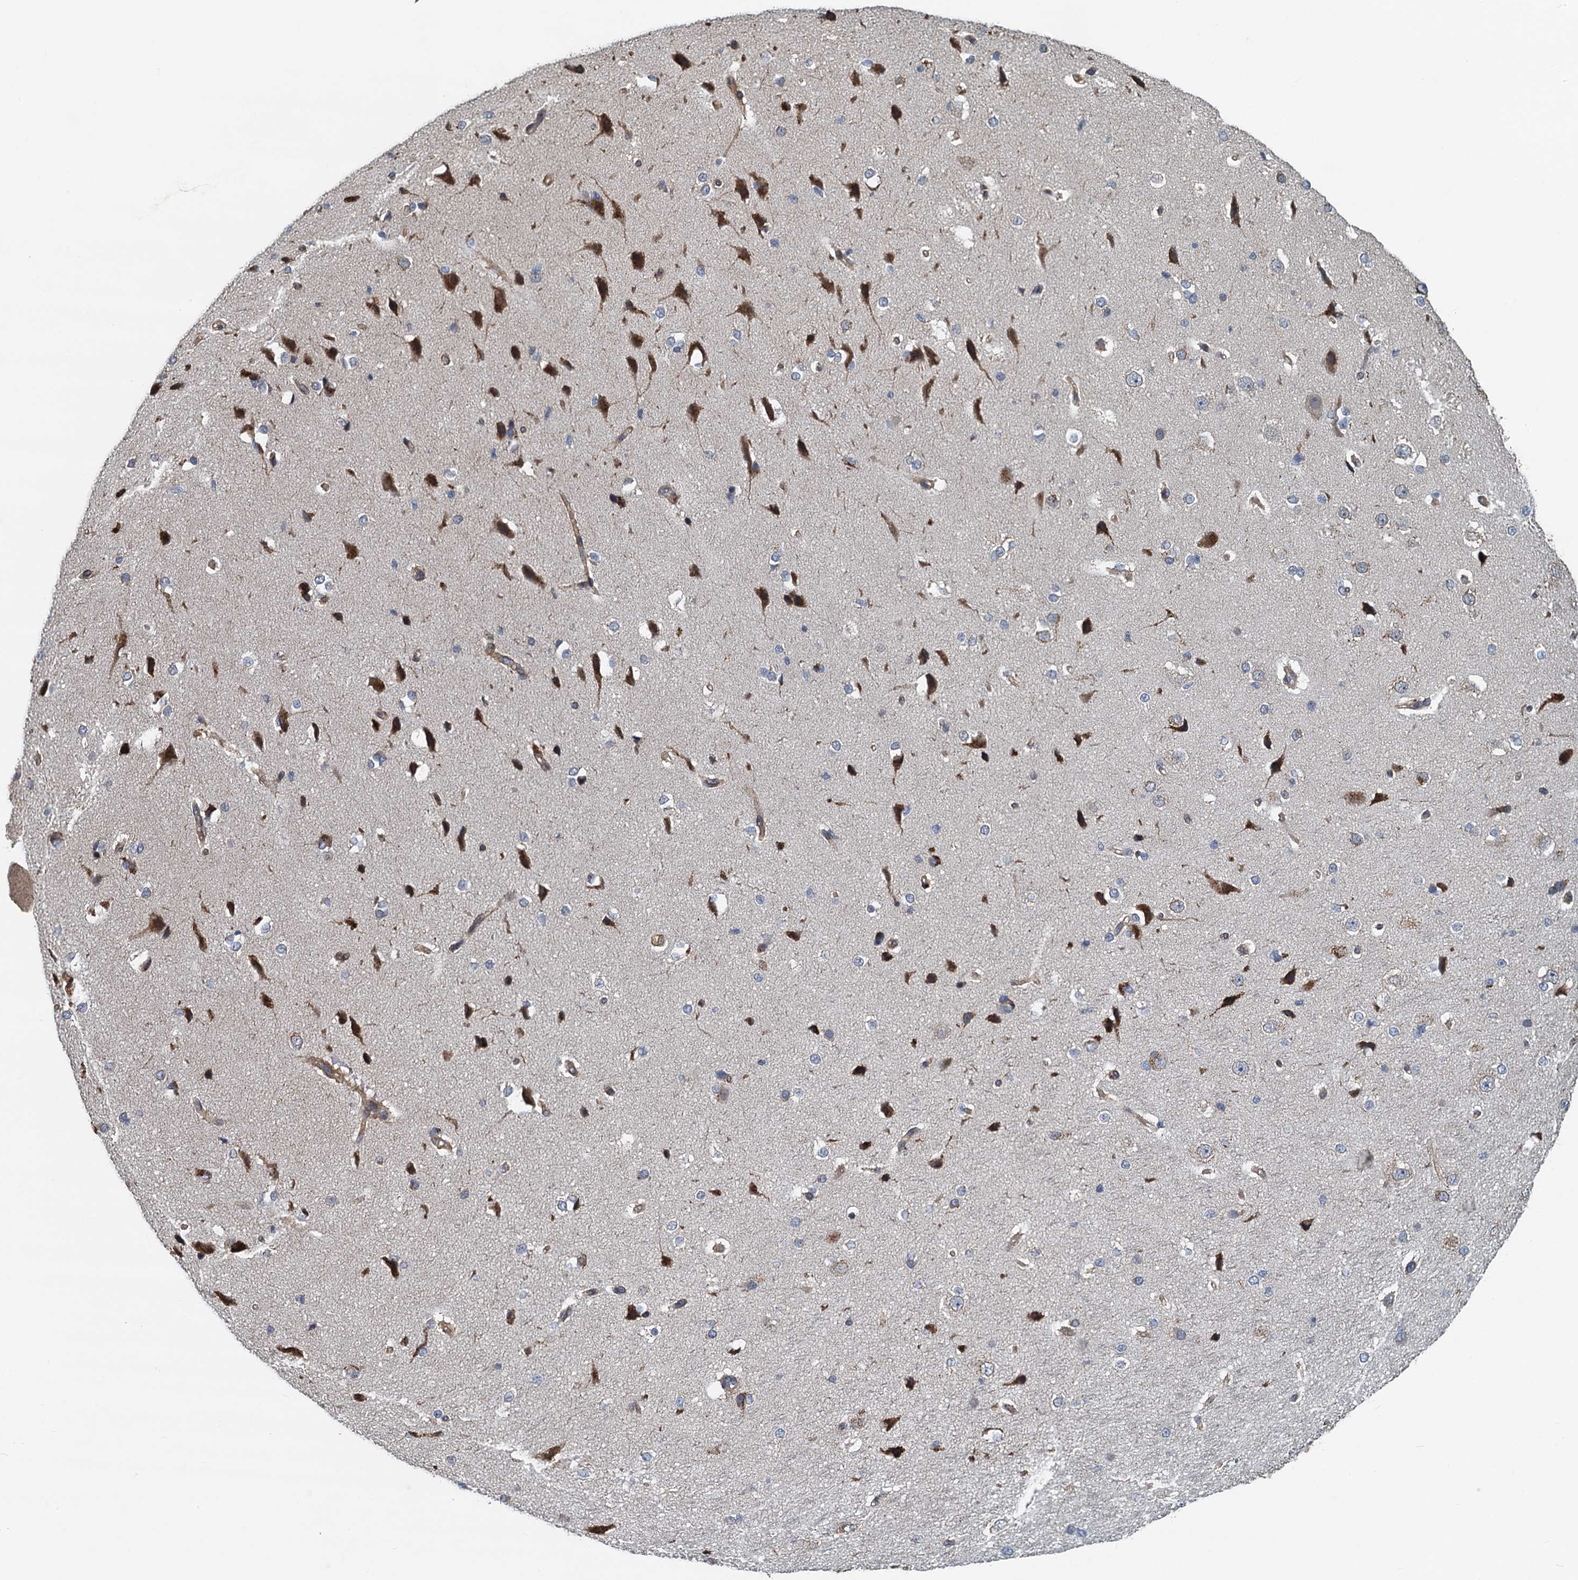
{"staining": {"intensity": "moderate", "quantity": ">75%", "location": "cytoplasmic/membranous"}, "tissue": "cerebral cortex", "cell_type": "Endothelial cells", "image_type": "normal", "snomed": [{"axis": "morphology", "description": "Normal tissue, NOS"}, {"axis": "morphology", "description": "Developmental malformation"}, {"axis": "topography", "description": "Cerebral cortex"}], "caption": "A brown stain labels moderate cytoplasmic/membranous positivity of a protein in endothelial cells of benign cerebral cortex. (DAB IHC with brightfield microscopy, high magnification).", "gene": "AGRN", "patient": {"sex": "female", "age": 30}}